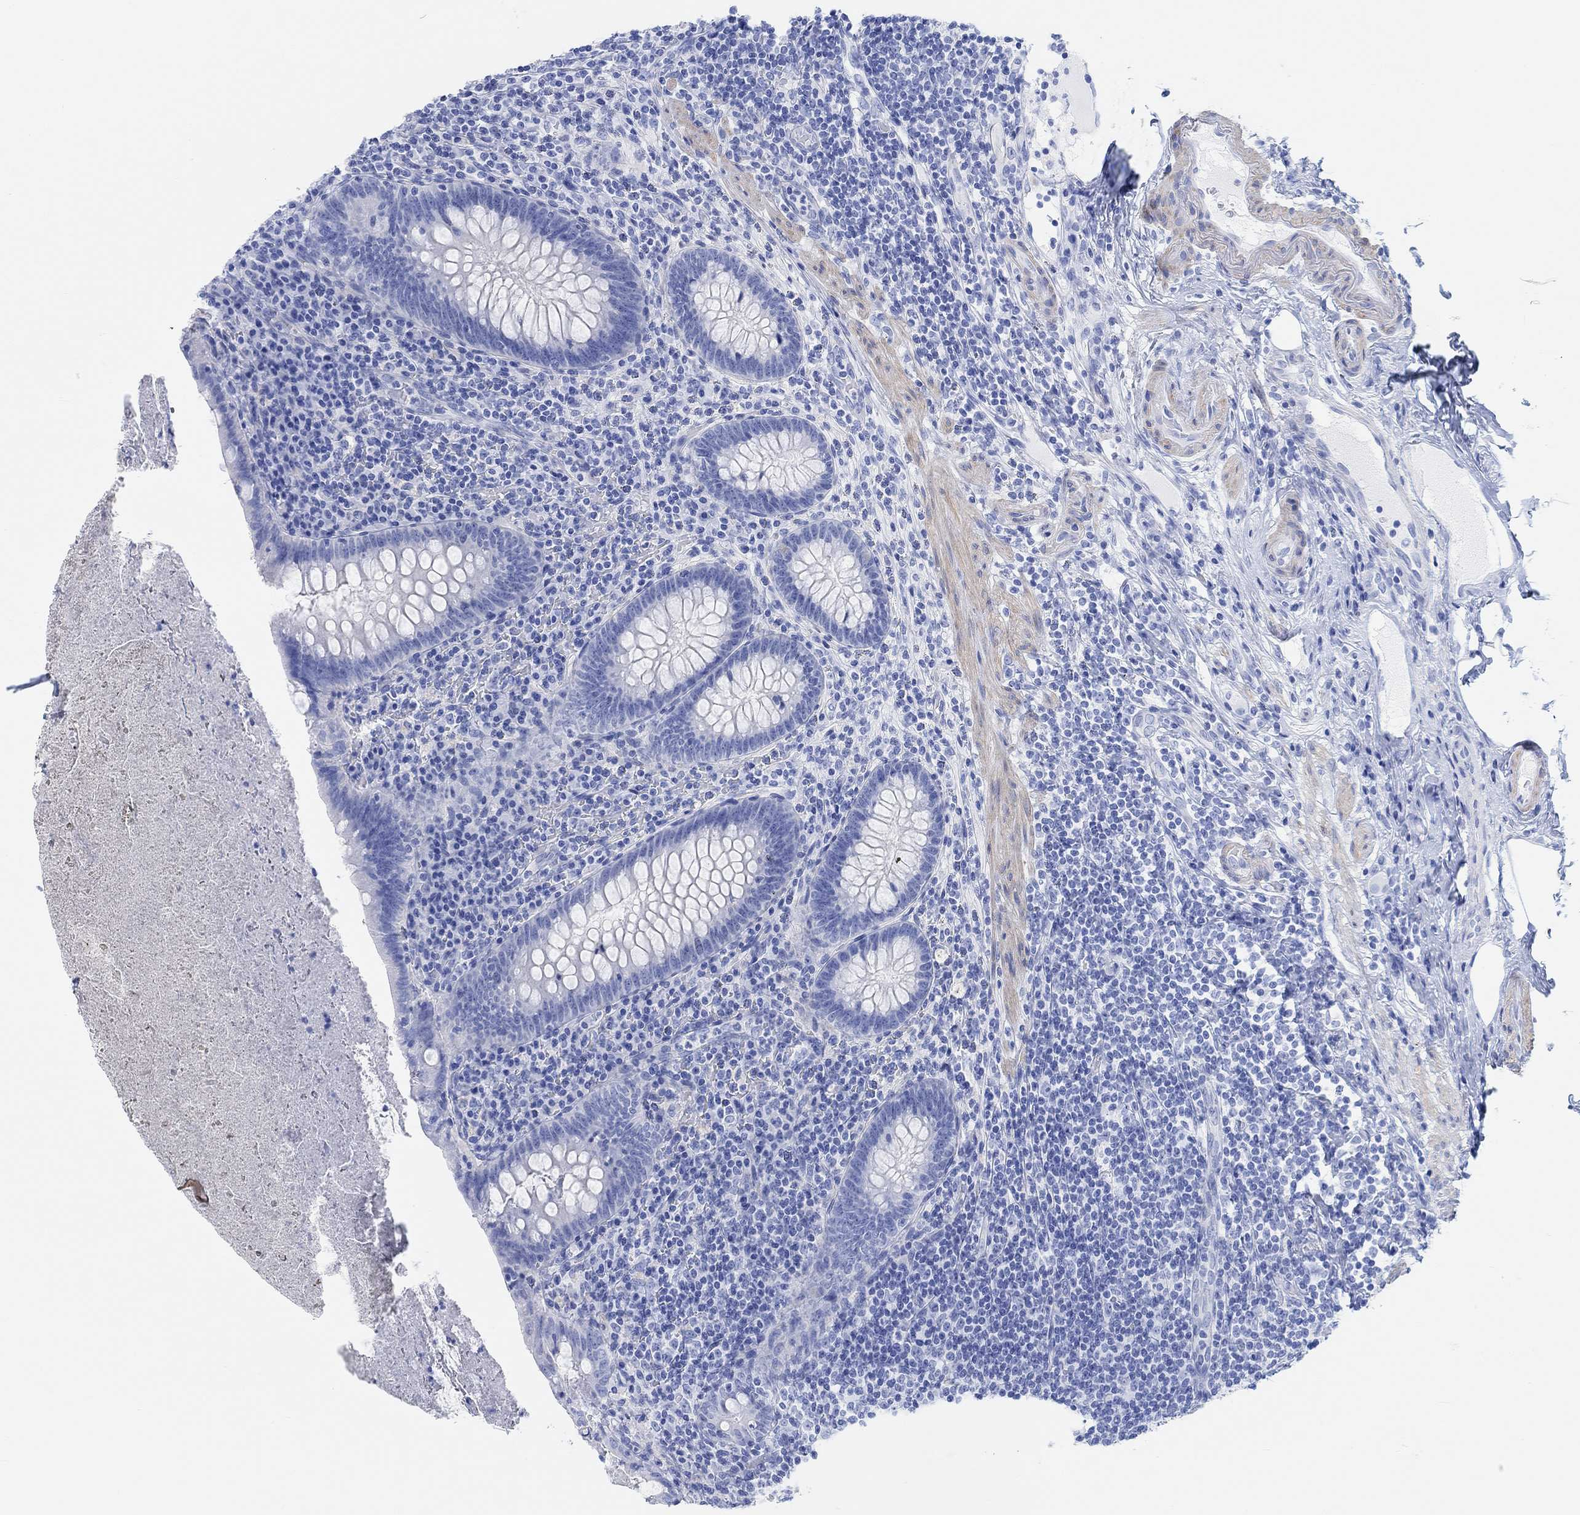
{"staining": {"intensity": "negative", "quantity": "none", "location": "none"}, "tissue": "appendix", "cell_type": "Glandular cells", "image_type": "normal", "snomed": [{"axis": "morphology", "description": "Normal tissue, NOS"}, {"axis": "topography", "description": "Appendix"}], "caption": "Immunohistochemical staining of benign appendix reveals no significant positivity in glandular cells.", "gene": "ANKRD33", "patient": {"sex": "male", "age": 47}}